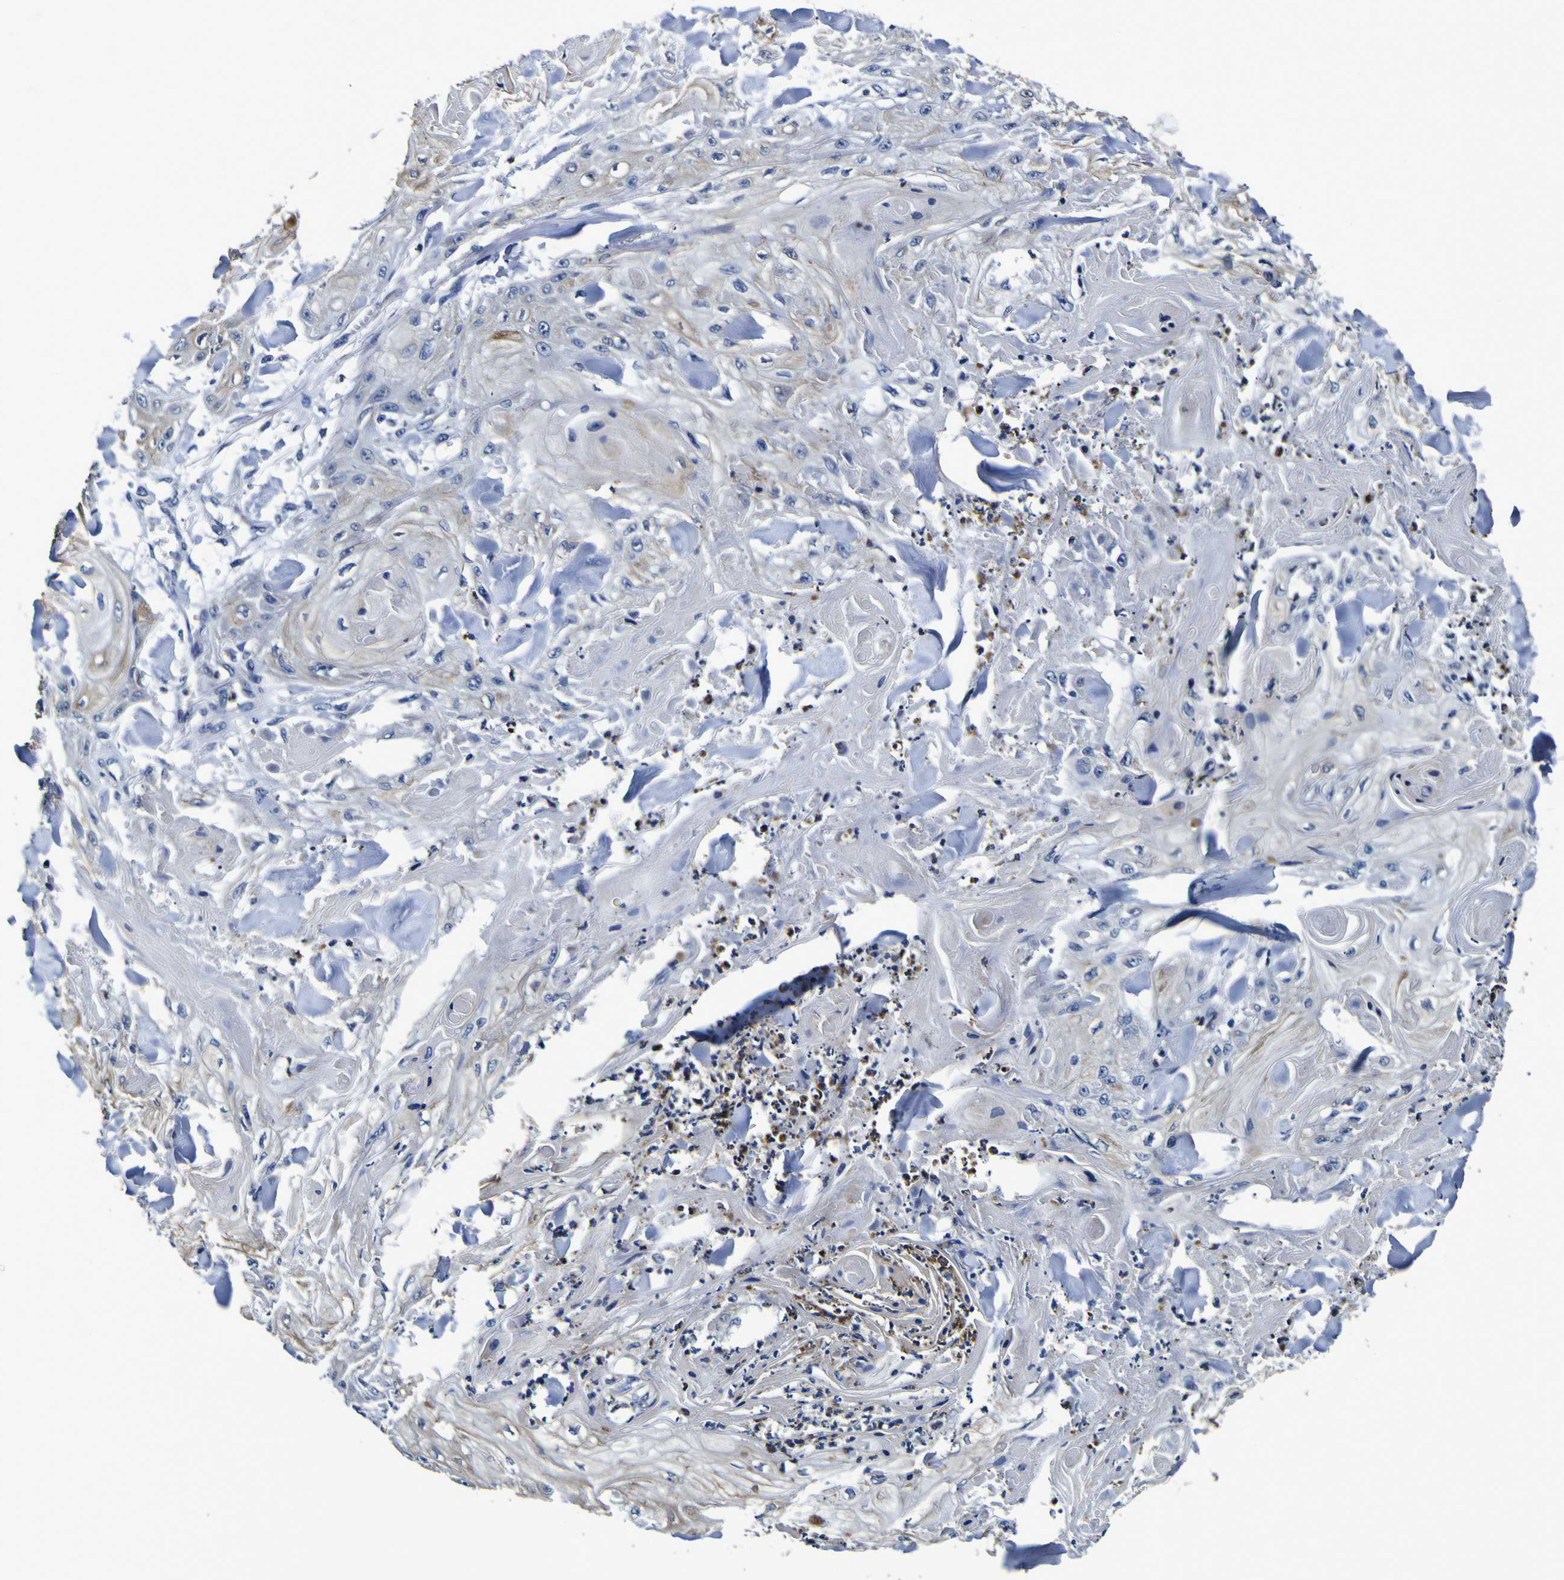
{"staining": {"intensity": "negative", "quantity": "none", "location": "none"}, "tissue": "skin cancer", "cell_type": "Tumor cells", "image_type": "cancer", "snomed": [{"axis": "morphology", "description": "Squamous cell carcinoma, NOS"}, {"axis": "topography", "description": "Skin"}], "caption": "Immunohistochemical staining of human squamous cell carcinoma (skin) reveals no significant expression in tumor cells. The staining was performed using DAB to visualize the protein expression in brown, while the nuclei were stained in blue with hematoxylin (Magnification: 20x).", "gene": "PANK4", "patient": {"sex": "male", "age": 74}}